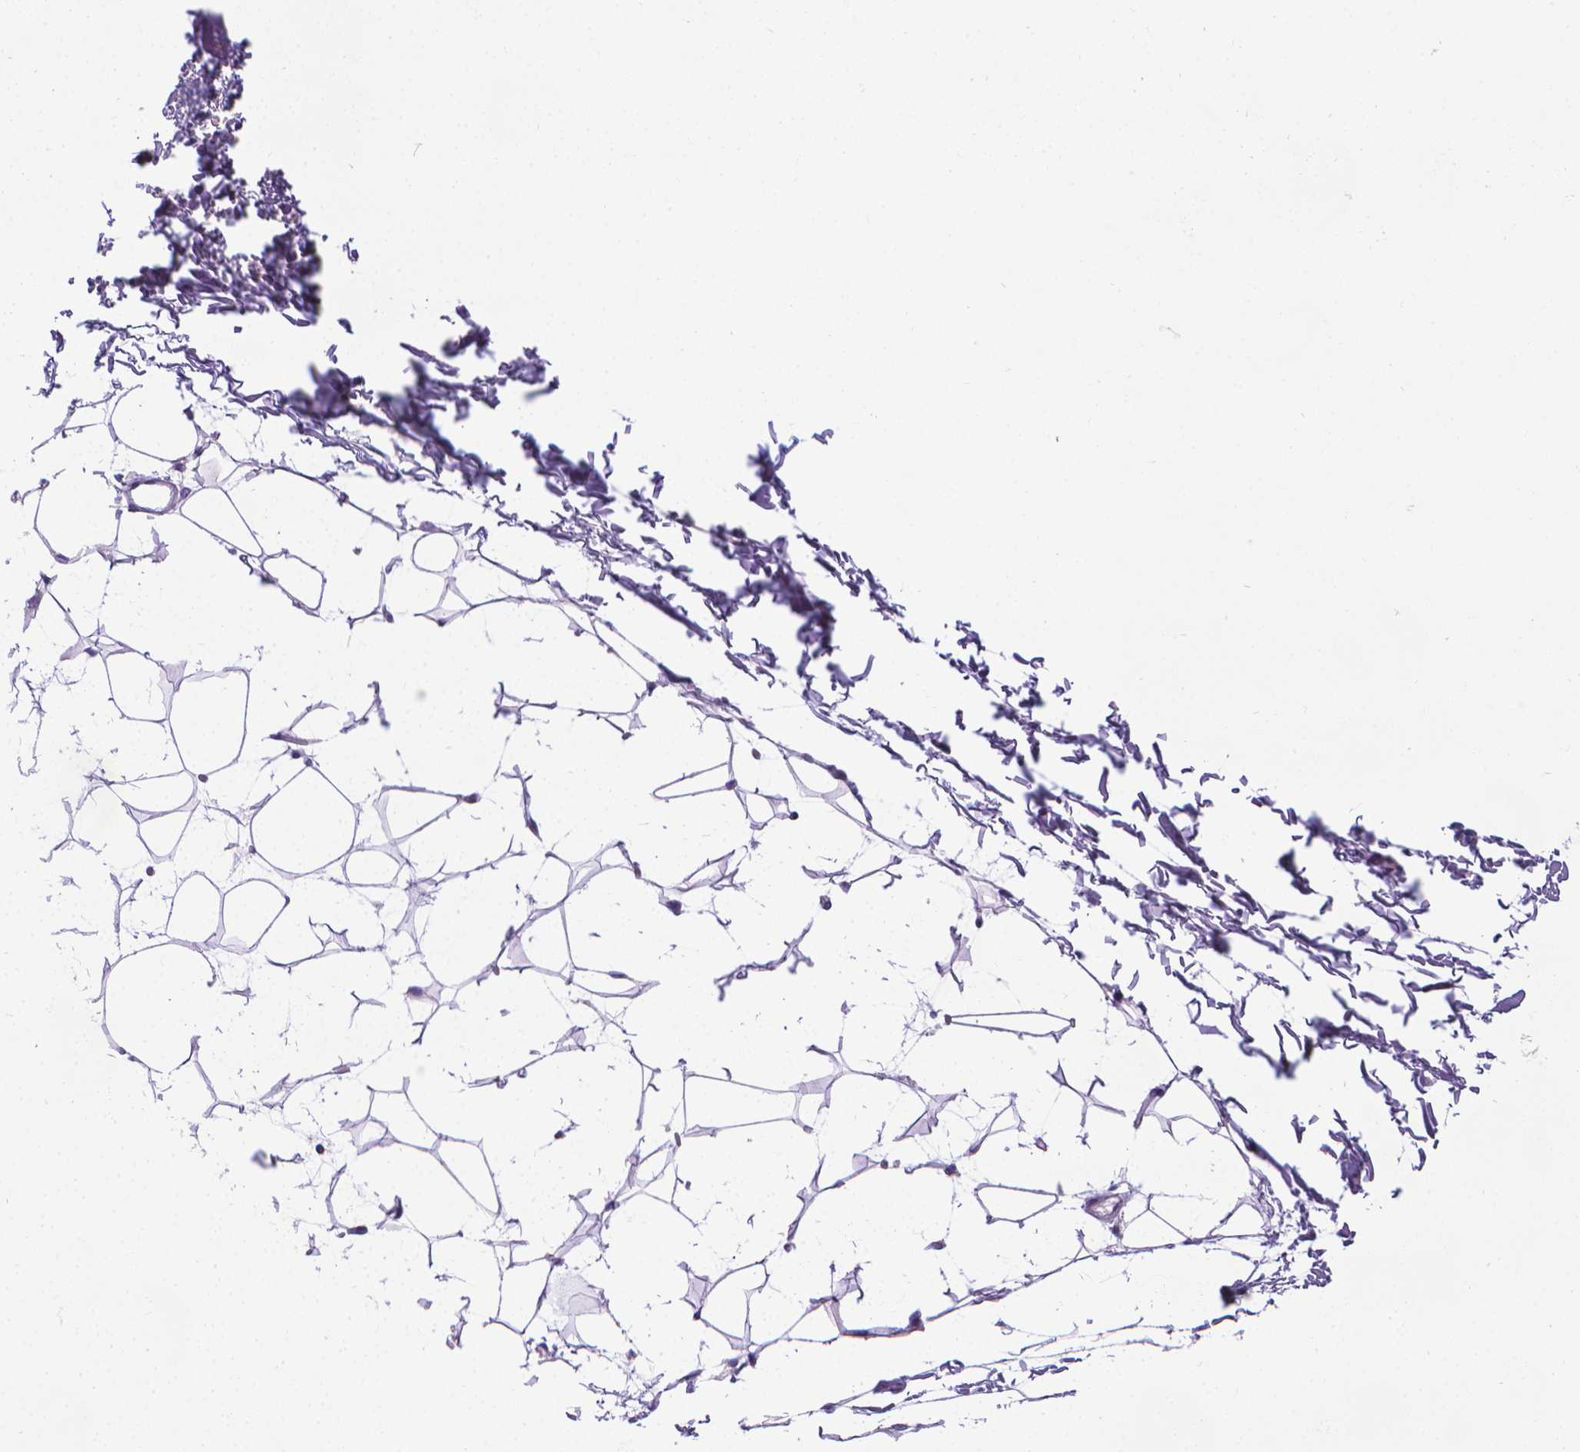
{"staining": {"intensity": "negative", "quantity": "none", "location": "none"}, "tissue": "breast", "cell_type": "Adipocytes", "image_type": "normal", "snomed": [{"axis": "morphology", "description": "Normal tissue, NOS"}, {"axis": "topography", "description": "Skin"}, {"axis": "topography", "description": "Breast"}], "caption": "DAB immunohistochemical staining of benign breast exhibits no significant positivity in adipocytes. The staining is performed using DAB brown chromogen with nuclei counter-stained in using hematoxylin.", "gene": "SPAG6", "patient": {"sex": "female", "age": 43}}